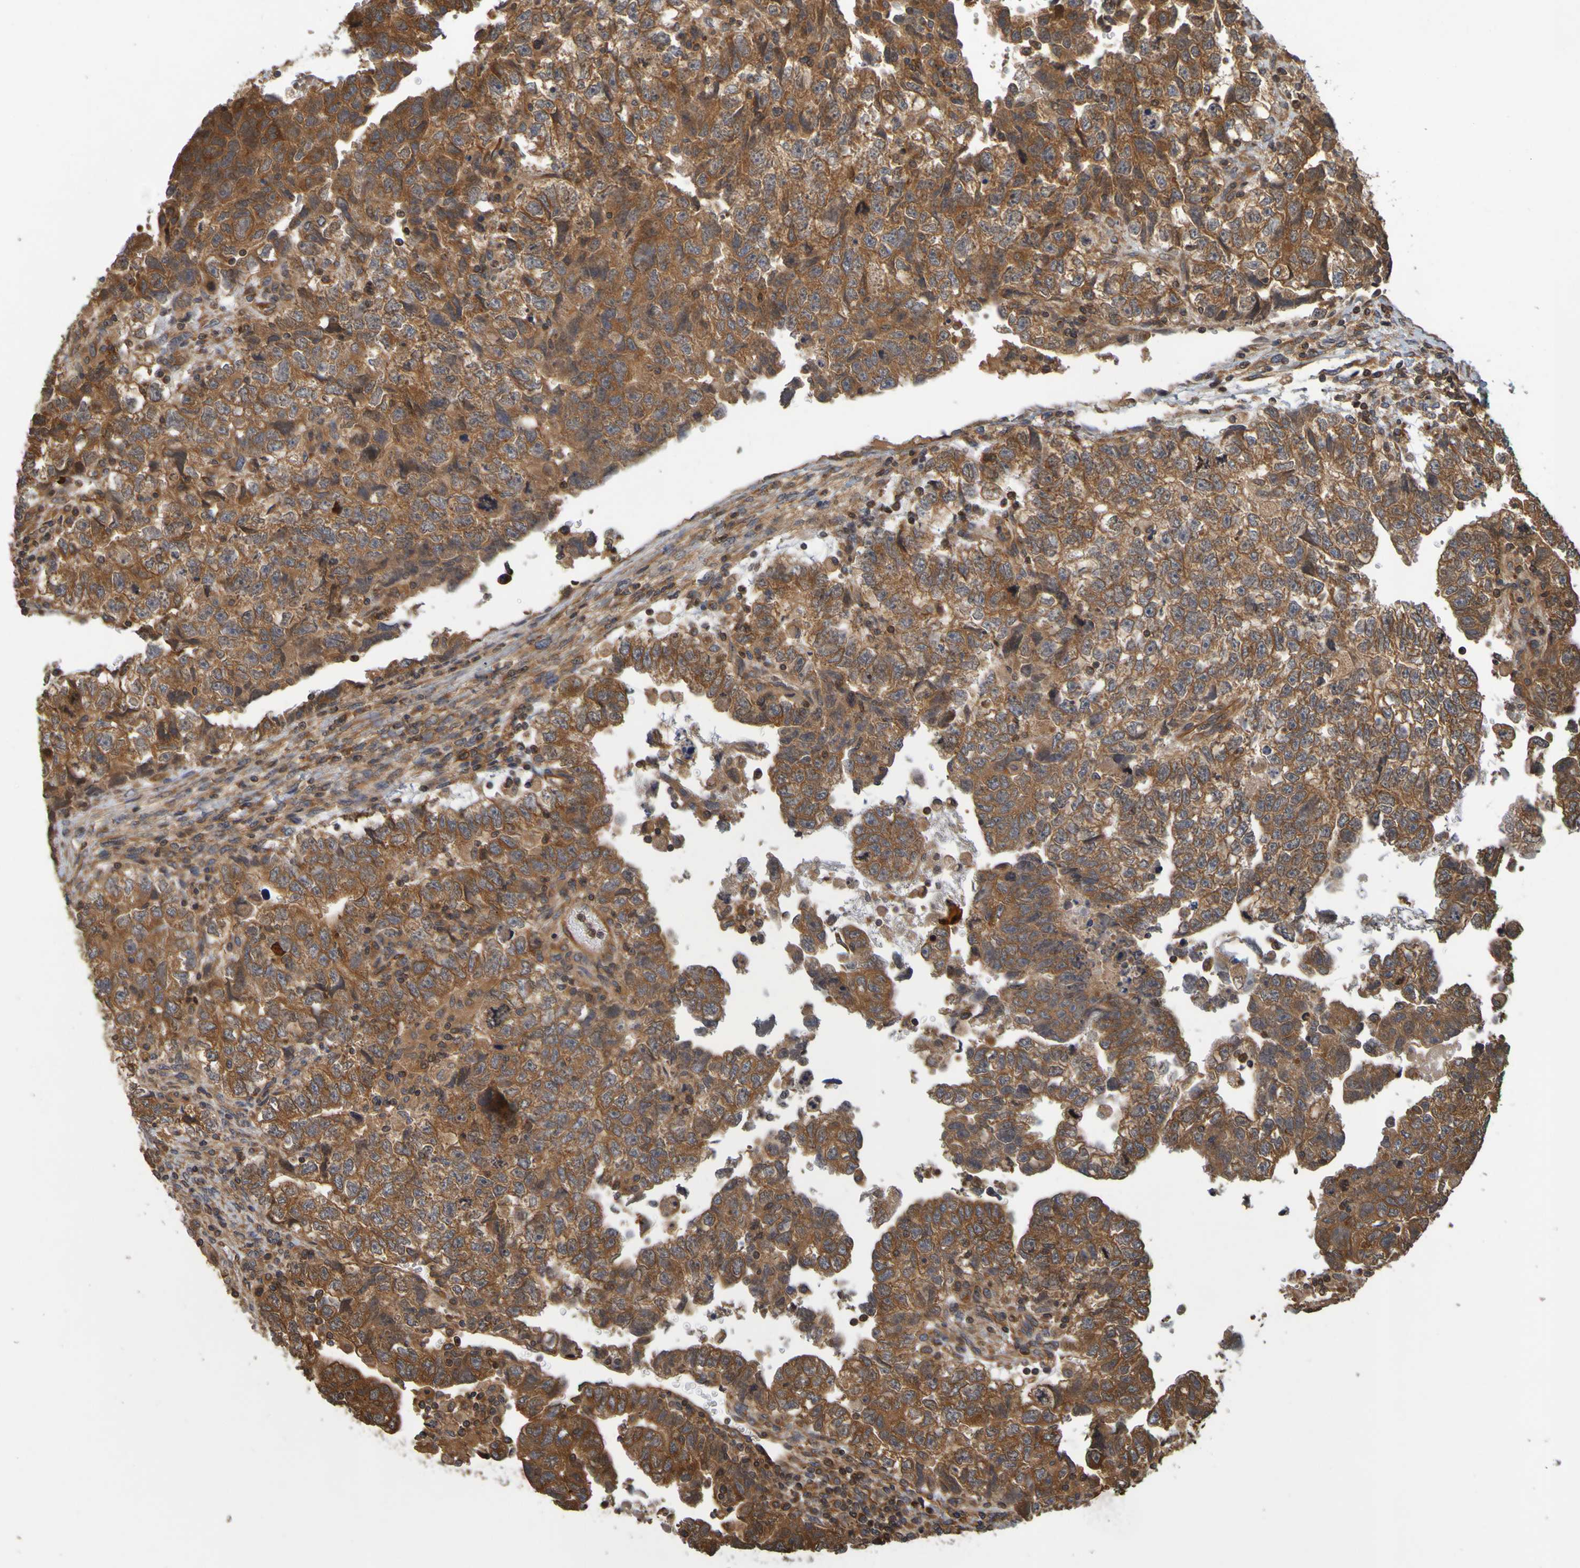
{"staining": {"intensity": "strong", "quantity": ">75%", "location": "cytoplasmic/membranous"}, "tissue": "testis cancer", "cell_type": "Tumor cells", "image_type": "cancer", "snomed": [{"axis": "morphology", "description": "Carcinoma, Embryonal, NOS"}, {"axis": "topography", "description": "Testis"}], "caption": "The immunohistochemical stain highlights strong cytoplasmic/membranous expression in tumor cells of testis embryonal carcinoma tissue.", "gene": "OCRL", "patient": {"sex": "male", "age": 36}}